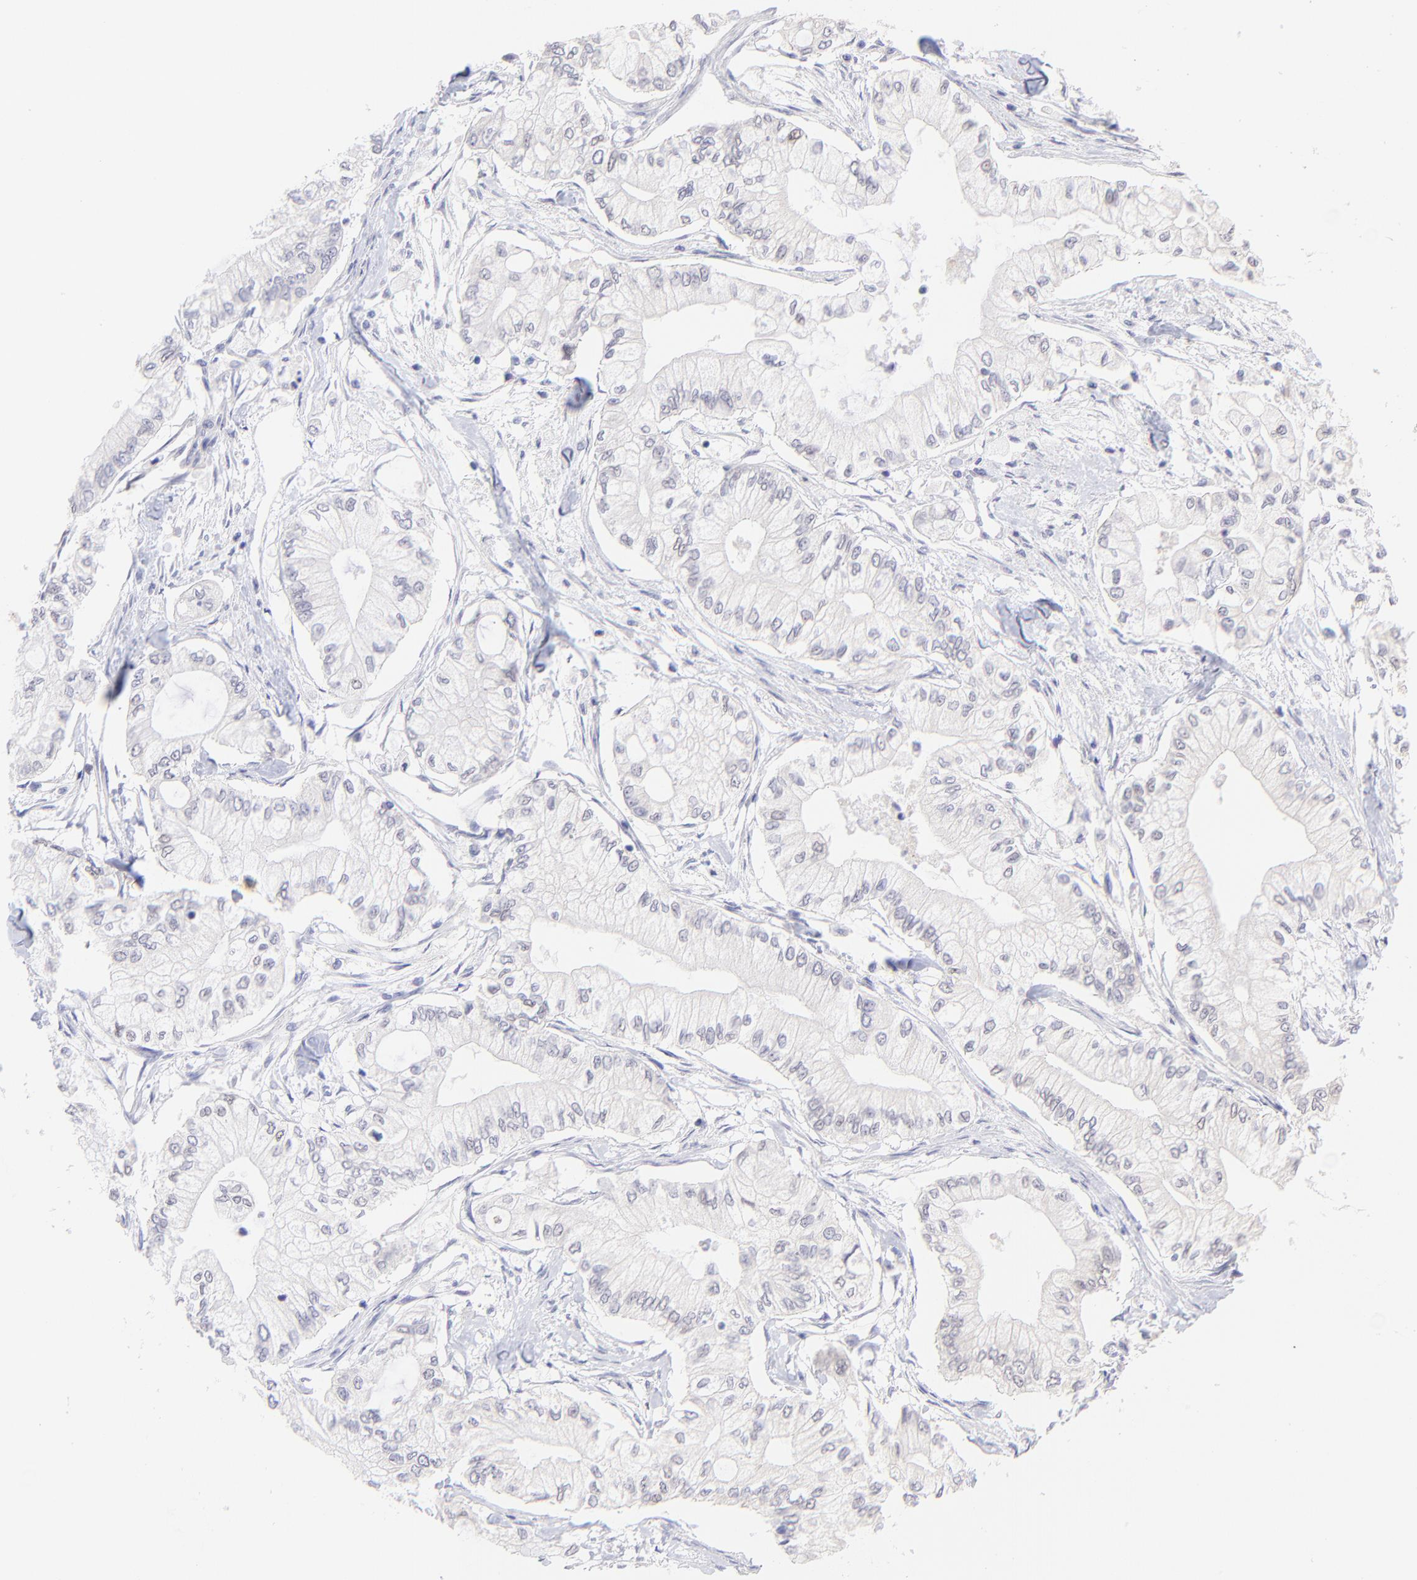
{"staining": {"intensity": "negative", "quantity": "none", "location": "none"}, "tissue": "pancreatic cancer", "cell_type": "Tumor cells", "image_type": "cancer", "snomed": [{"axis": "morphology", "description": "Adenocarcinoma, NOS"}, {"axis": "topography", "description": "Pancreas"}], "caption": "IHC of human pancreatic adenocarcinoma shows no expression in tumor cells.", "gene": "KLF4", "patient": {"sex": "male", "age": 79}}